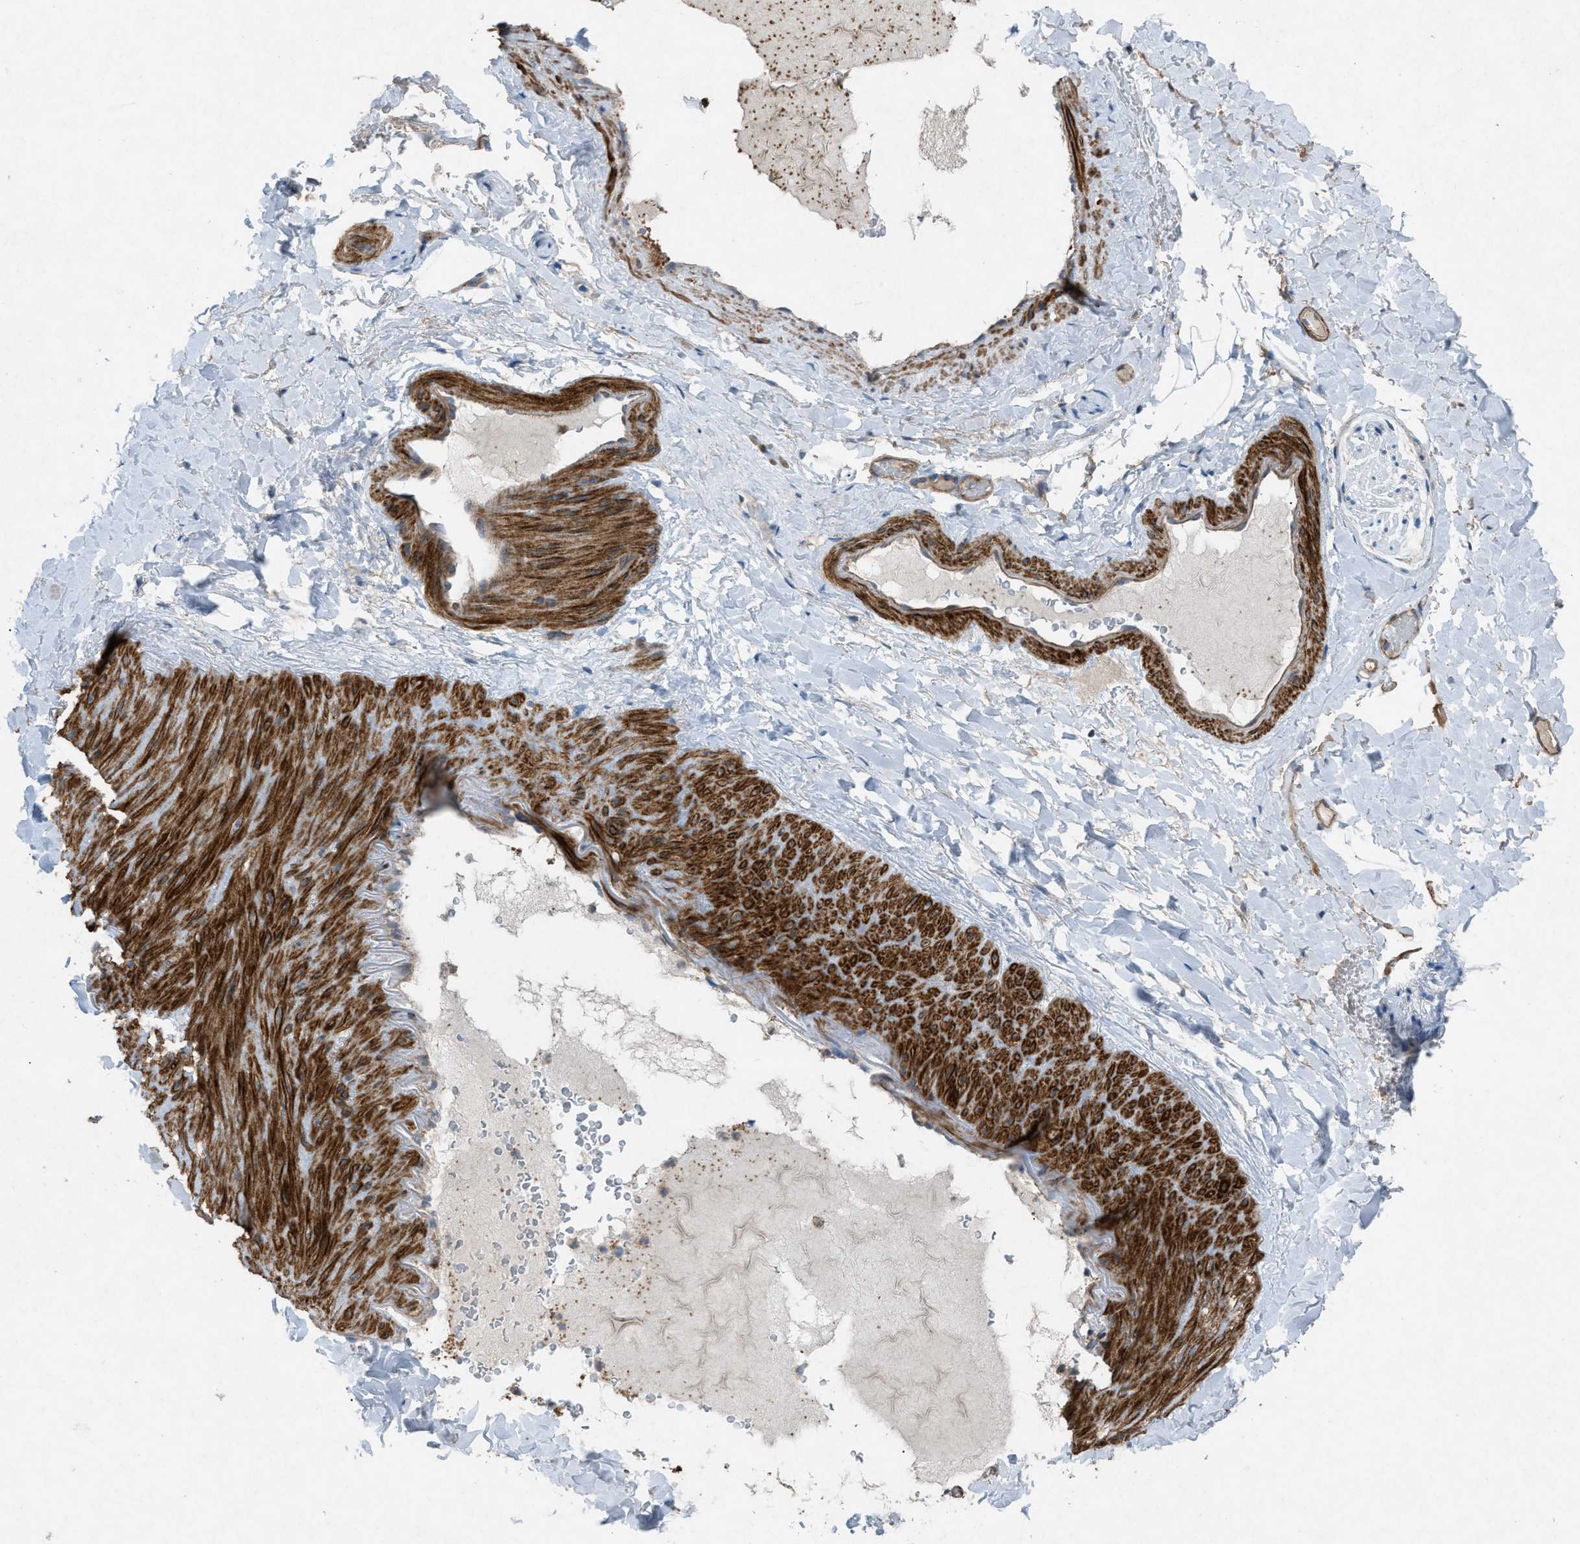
{"staining": {"intensity": "strong", "quantity": "25%-75%", "location": "cytoplasmic/membranous"}, "tissue": "adipose tissue", "cell_type": "Adipocytes", "image_type": "normal", "snomed": [{"axis": "morphology", "description": "Normal tissue, NOS"}, {"axis": "topography", "description": "Peripheral nerve tissue"}], "caption": "Immunohistochemical staining of normal adipose tissue reveals high levels of strong cytoplasmic/membranous staining in about 25%-75% of adipocytes.", "gene": "NCK2", "patient": {"sex": "male", "age": 70}}